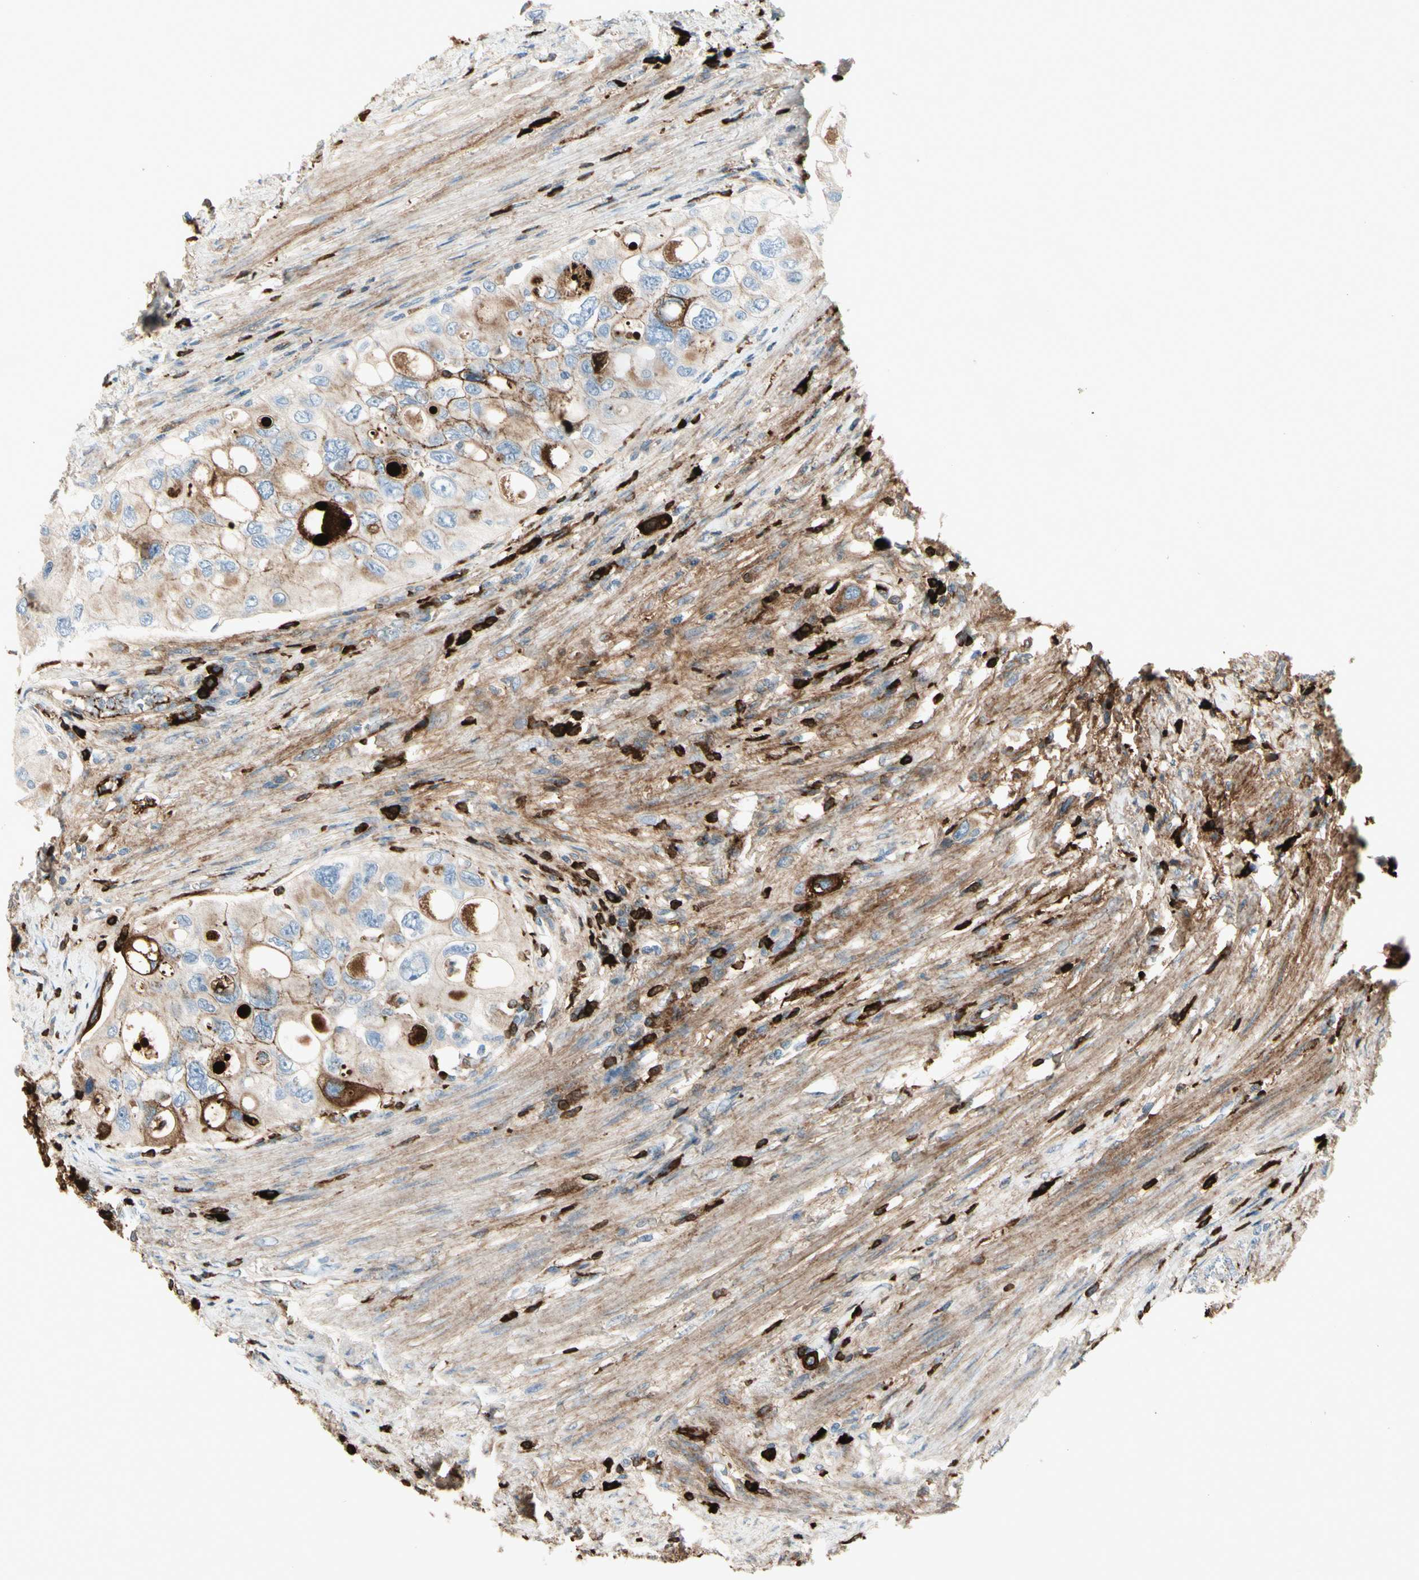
{"staining": {"intensity": "moderate", "quantity": "25%-75%", "location": "cytoplasmic/membranous"}, "tissue": "urothelial cancer", "cell_type": "Tumor cells", "image_type": "cancer", "snomed": [{"axis": "morphology", "description": "Urothelial carcinoma, High grade"}, {"axis": "topography", "description": "Urinary bladder"}], "caption": "About 25%-75% of tumor cells in human high-grade urothelial carcinoma display moderate cytoplasmic/membranous protein staining as visualized by brown immunohistochemical staining.", "gene": "IGHG1", "patient": {"sex": "female", "age": 56}}